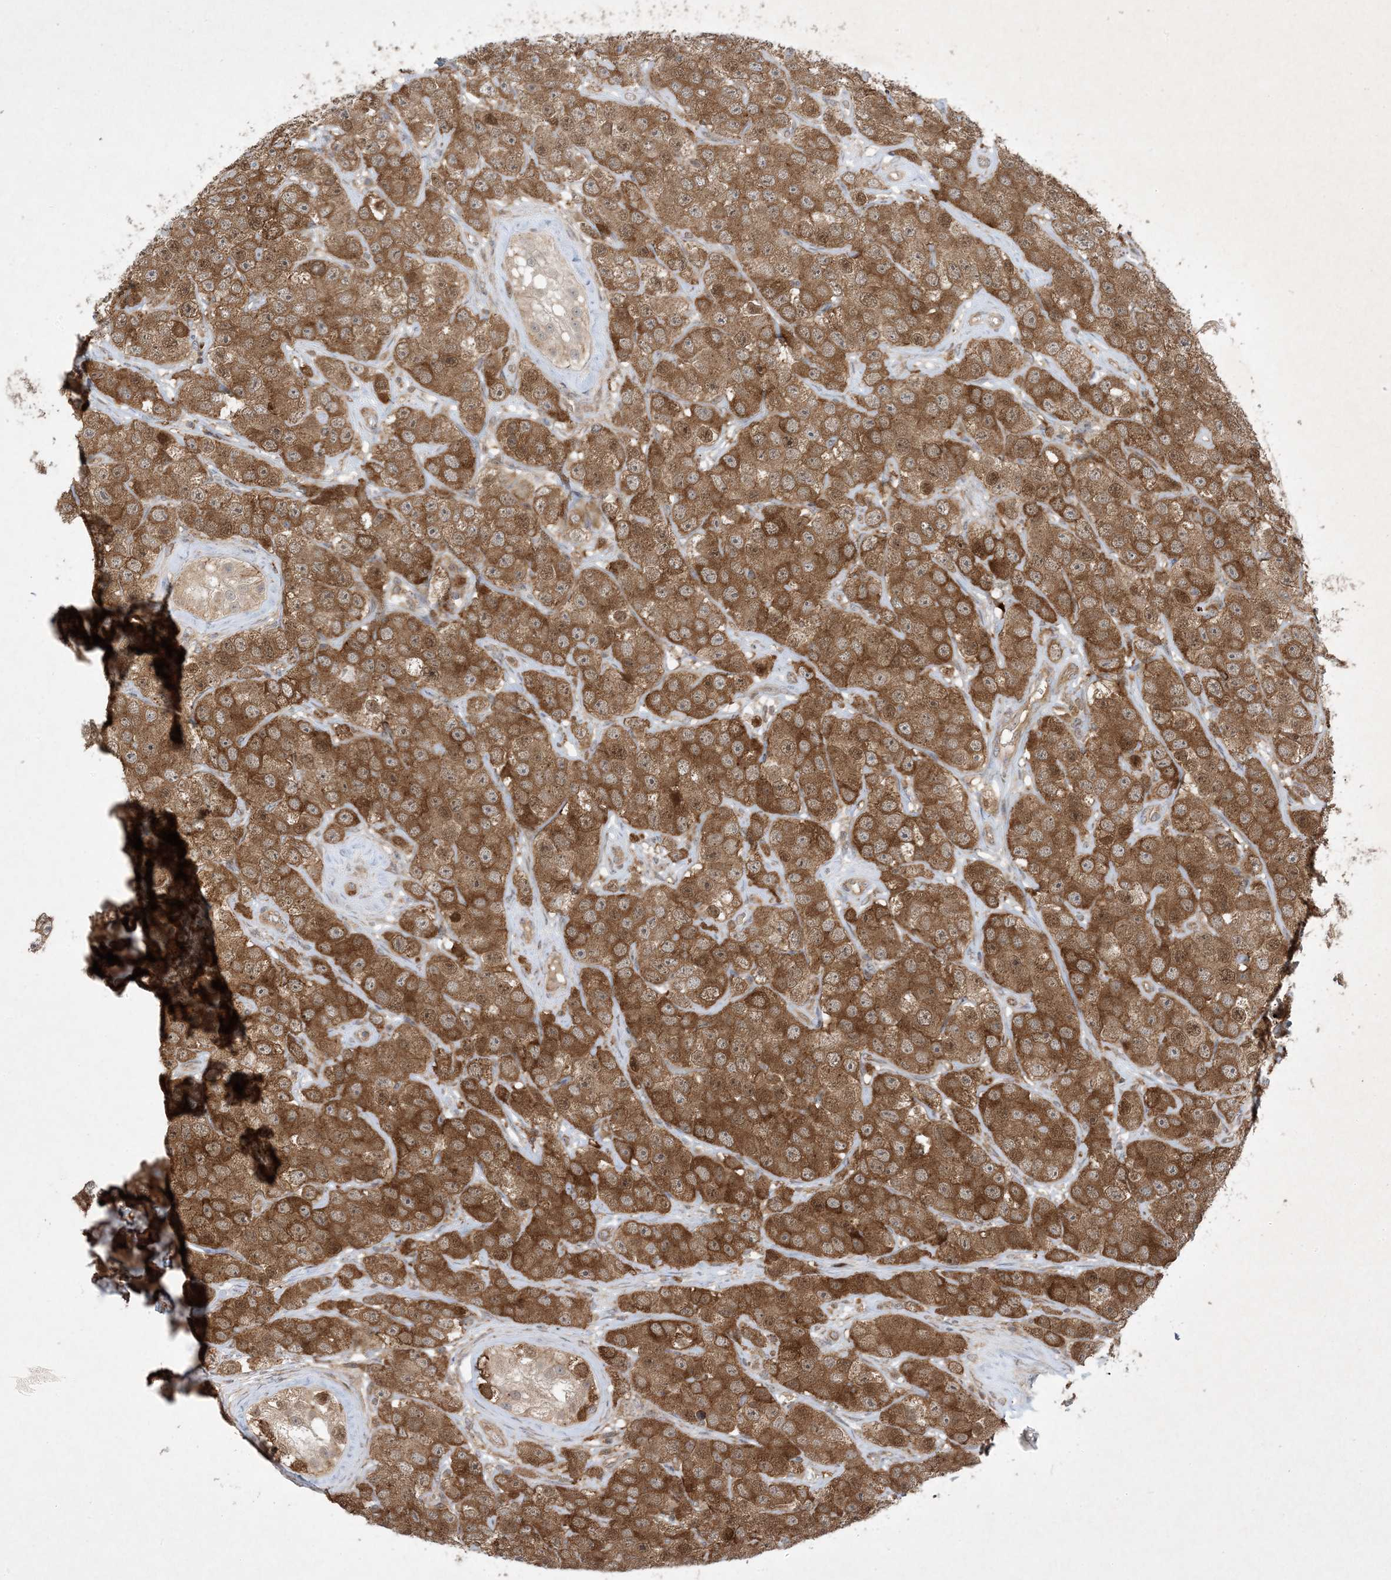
{"staining": {"intensity": "moderate", "quantity": ">75%", "location": "cytoplasmic/membranous"}, "tissue": "testis cancer", "cell_type": "Tumor cells", "image_type": "cancer", "snomed": [{"axis": "morphology", "description": "Seminoma, NOS"}, {"axis": "topography", "description": "Testis"}], "caption": "An IHC photomicrograph of tumor tissue is shown. Protein staining in brown shows moderate cytoplasmic/membranous positivity in testis cancer within tumor cells.", "gene": "STAM2", "patient": {"sex": "male", "age": 28}}